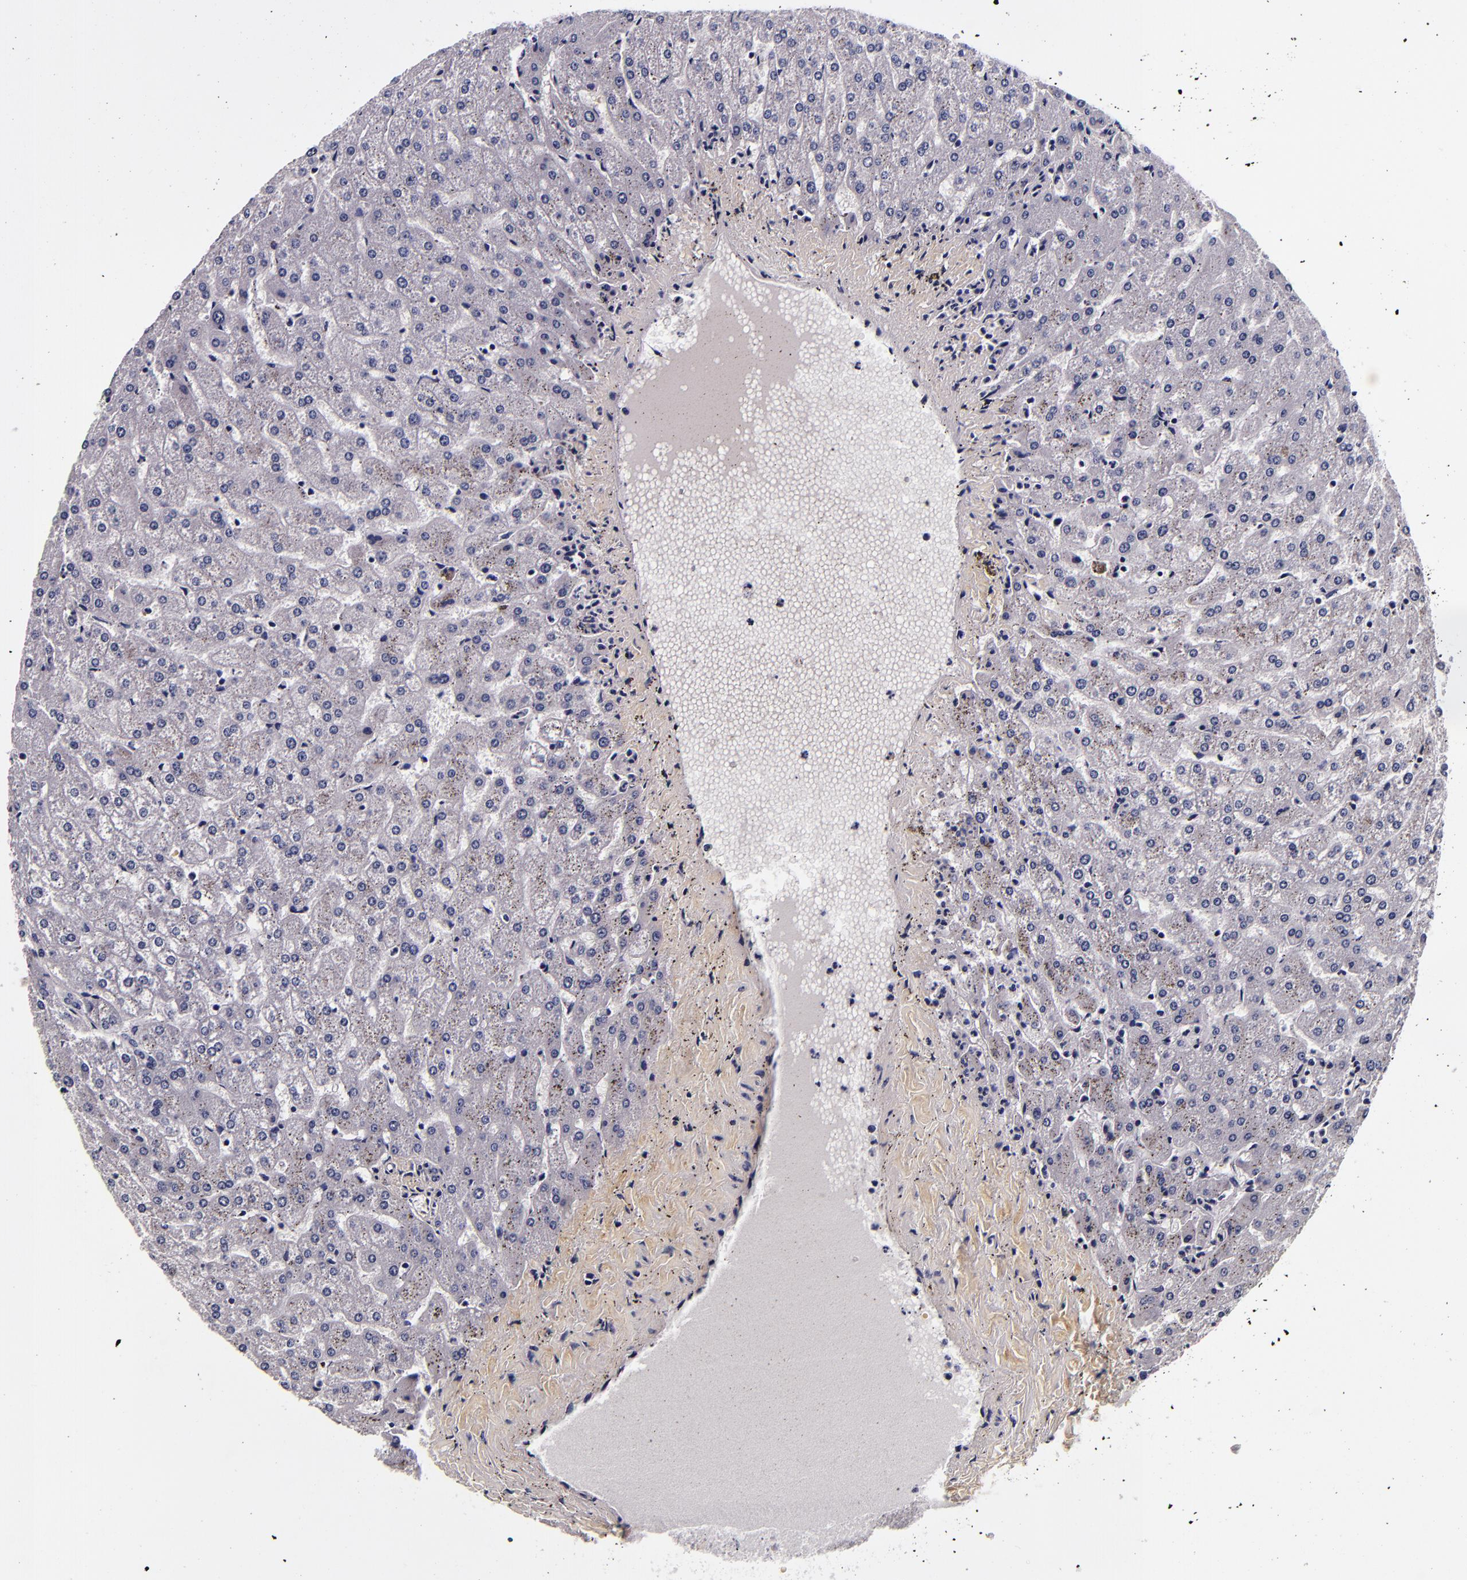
{"staining": {"intensity": "negative", "quantity": "none", "location": "none"}, "tissue": "liver", "cell_type": "Cholangiocytes", "image_type": "normal", "snomed": [{"axis": "morphology", "description": "Normal tissue, NOS"}, {"axis": "topography", "description": "Liver"}], "caption": "This is a image of immunohistochemistry staining of normal liver, which shows no staining in cholangiocytes. The staining was performed using DAB (3,3'-diaminobenzidine) to visualize the protein expression in brown, while the nuclei were stained in blue with hematoxylin (Magnification: 20x).", "gene": "FBN1", "patient": {"sex": "female", "age": 32}}